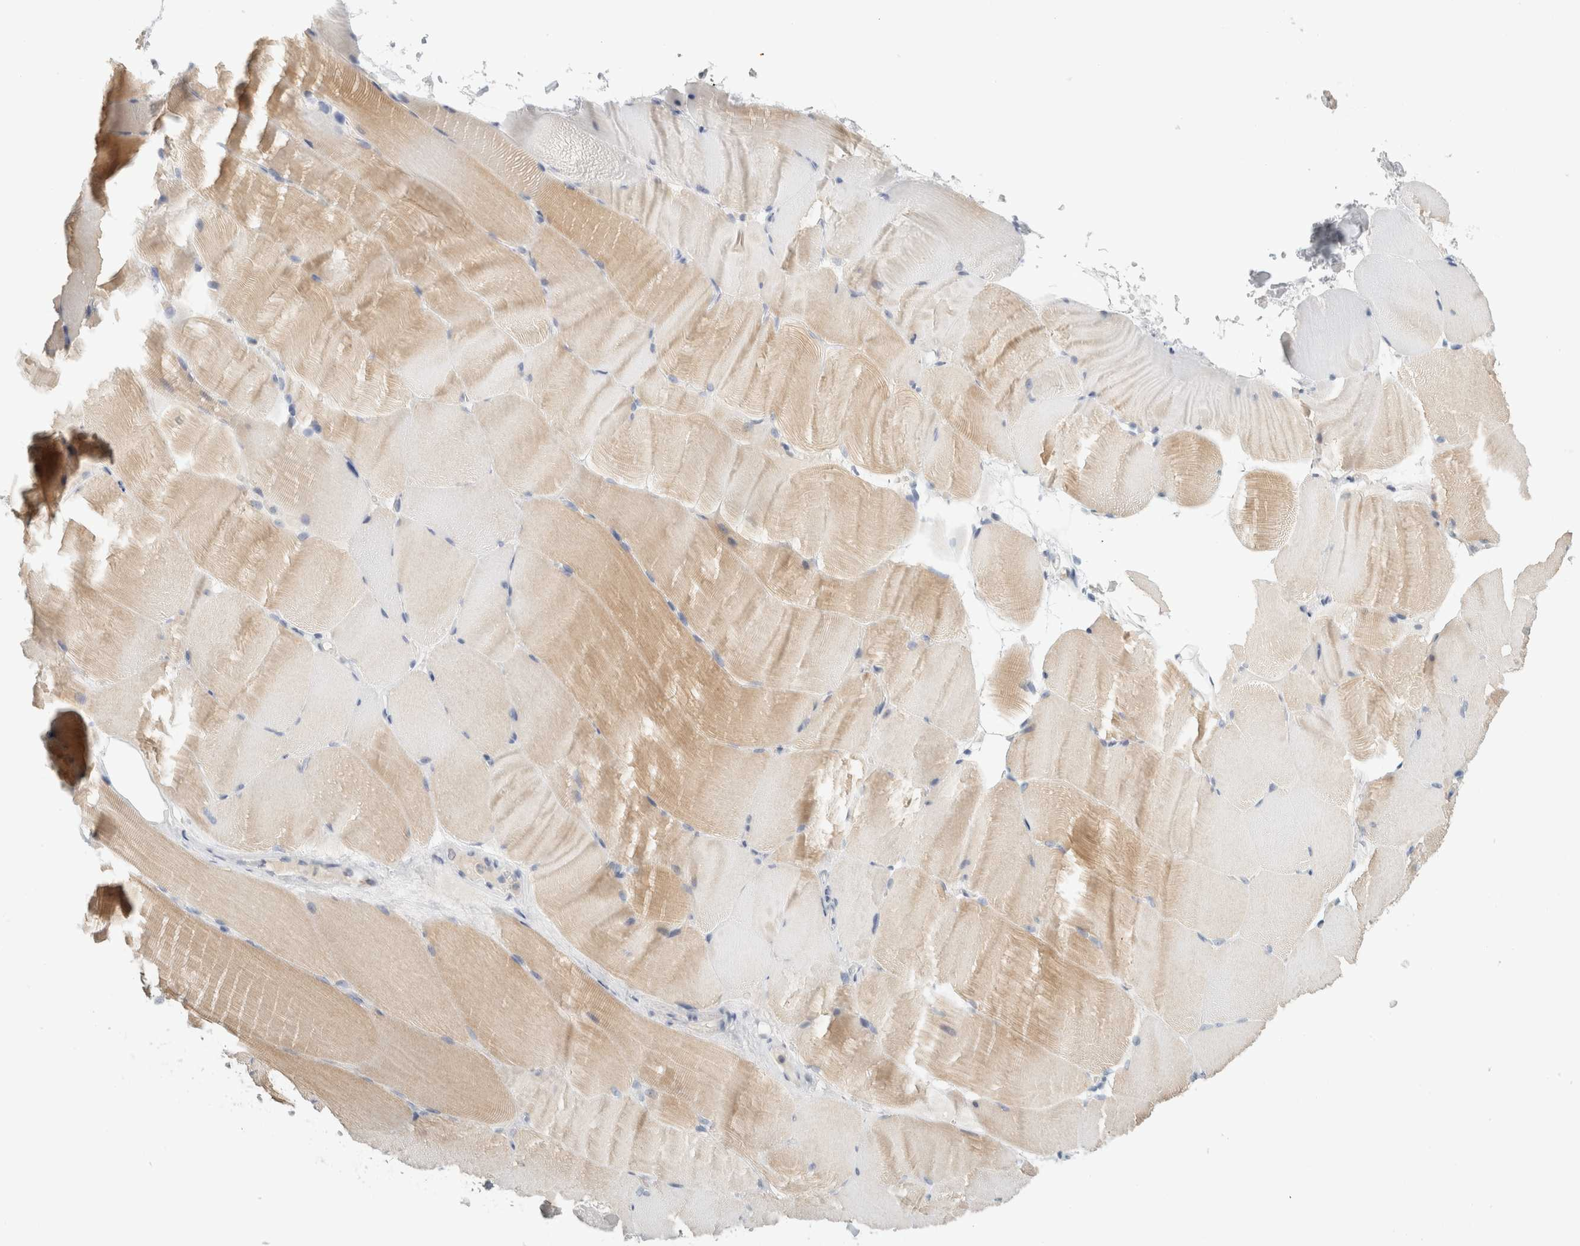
{"staining": {"intensity": "weak", "quantity": "25%-75%", "location": "cytoplasmic/membranous"}, "tissue": "skeletal muscle", "cell_type": "Myocytes", "image_type": "normal", "snomed": [{"axis": "morphology", "description": "Normal tissue, NOS"}, {"axis": "topography", "description": "Skeletal muscle"}, {"axis": "topography", "description": "Parathyroid gland"}], "caption": "Immunohistochemical staining of unremarkable skeletal muscle demonstrates weak cytoplasmic/membranous protein expression in approximately 25%-75% of myocytes. The protein is stained brown, and the nuclei are stained in blue (DAB IHC with brightfield microscopy, high magnification).", "gene": "STK31", "patient": {"sex": "female", "age": 37}}